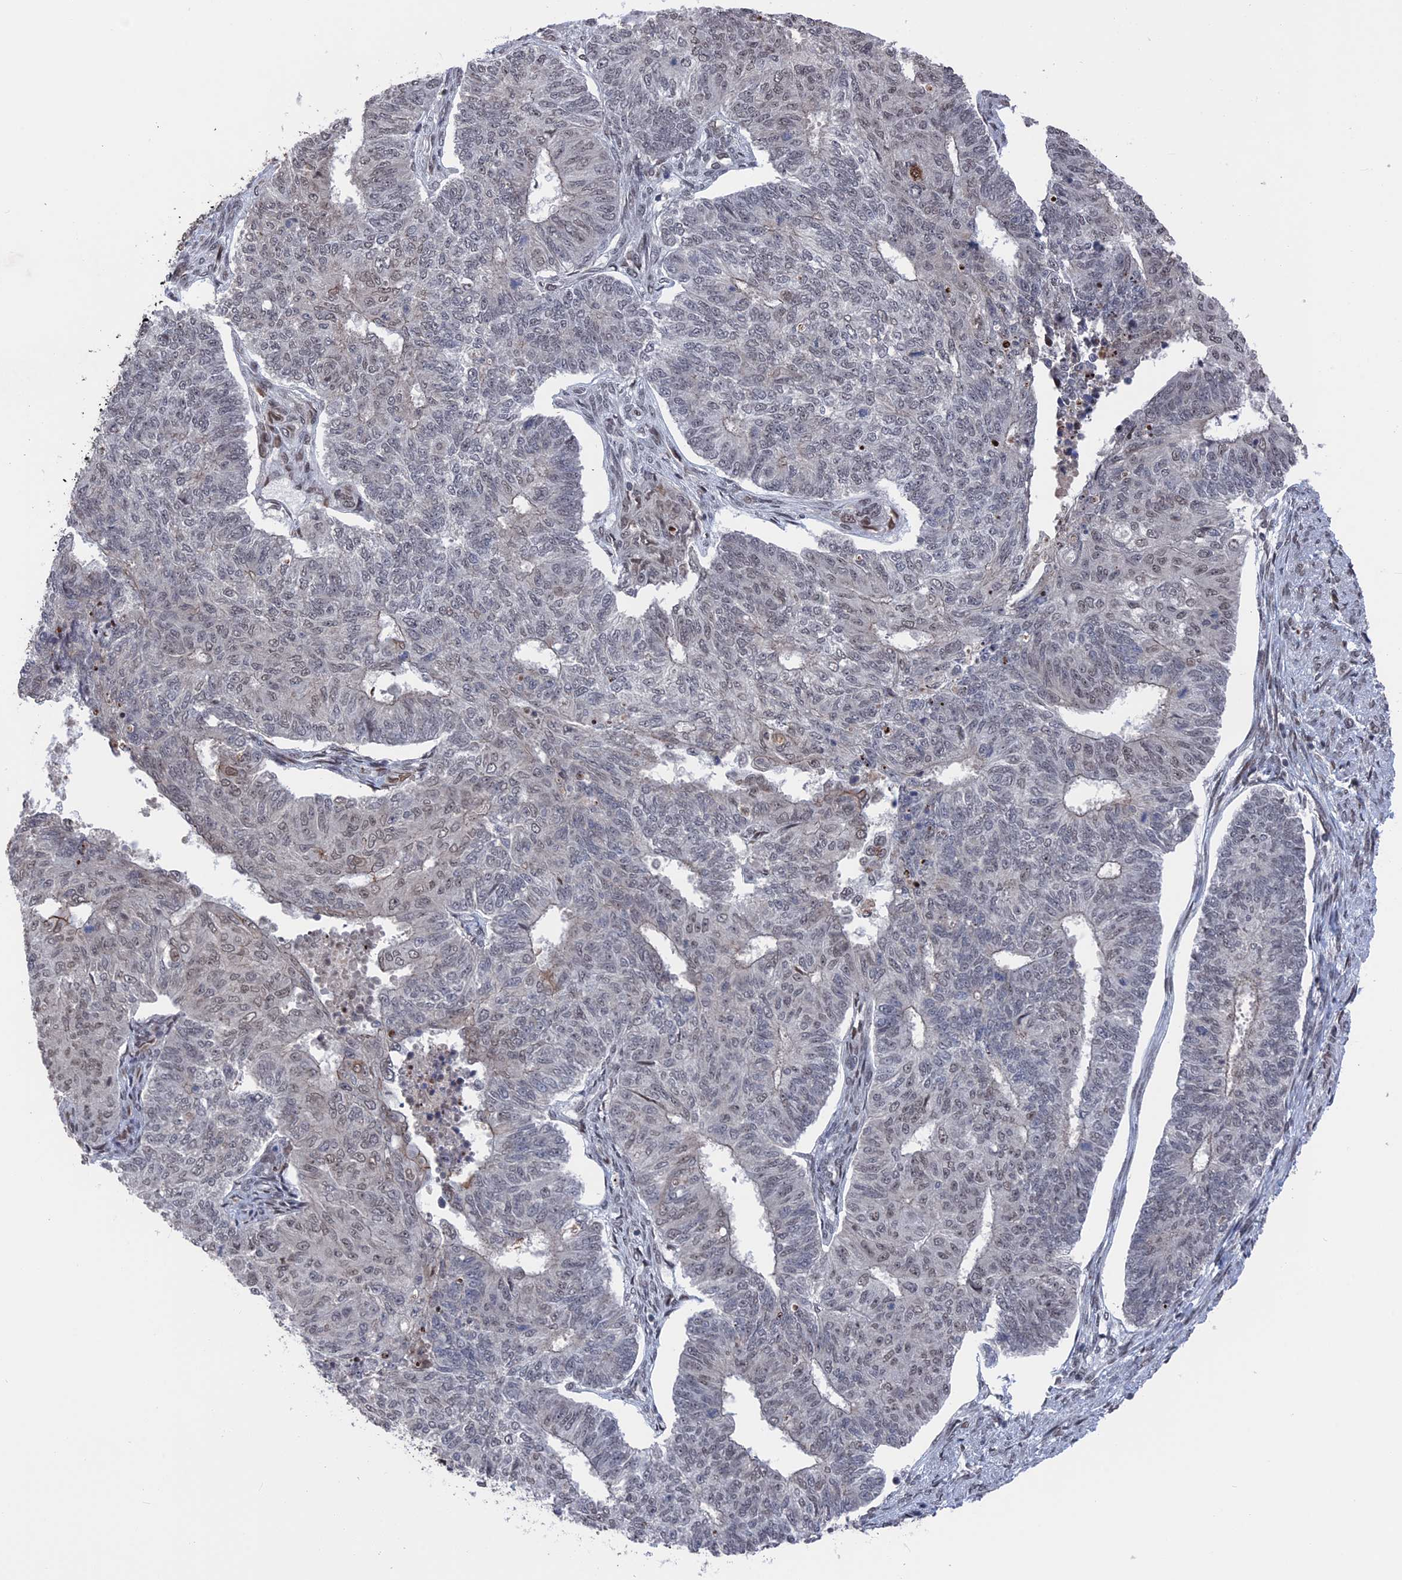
{"staining": {"intensity": "weak", "quantity": "<25%", "location": "nuclear"}, "tissue": "endometrial cancer", "cell_type": "Tumor cells", "image_type": "cancer", "snomed": [{"axis": "morphology", "description": "Adenocarcinoma, NOS"}, {"axis": "topography", "description": "Endometrium"}], "caption": "This image is of adenocarcinoma (endometrial) stained with immunohistochemistry (IHC) to label a protein in brown with the nuclei are counter-stained blue. There is no positivity in tumor cells.", "gene": "NR2C2AP", "patient": {"sex": "female", "age": 32}}